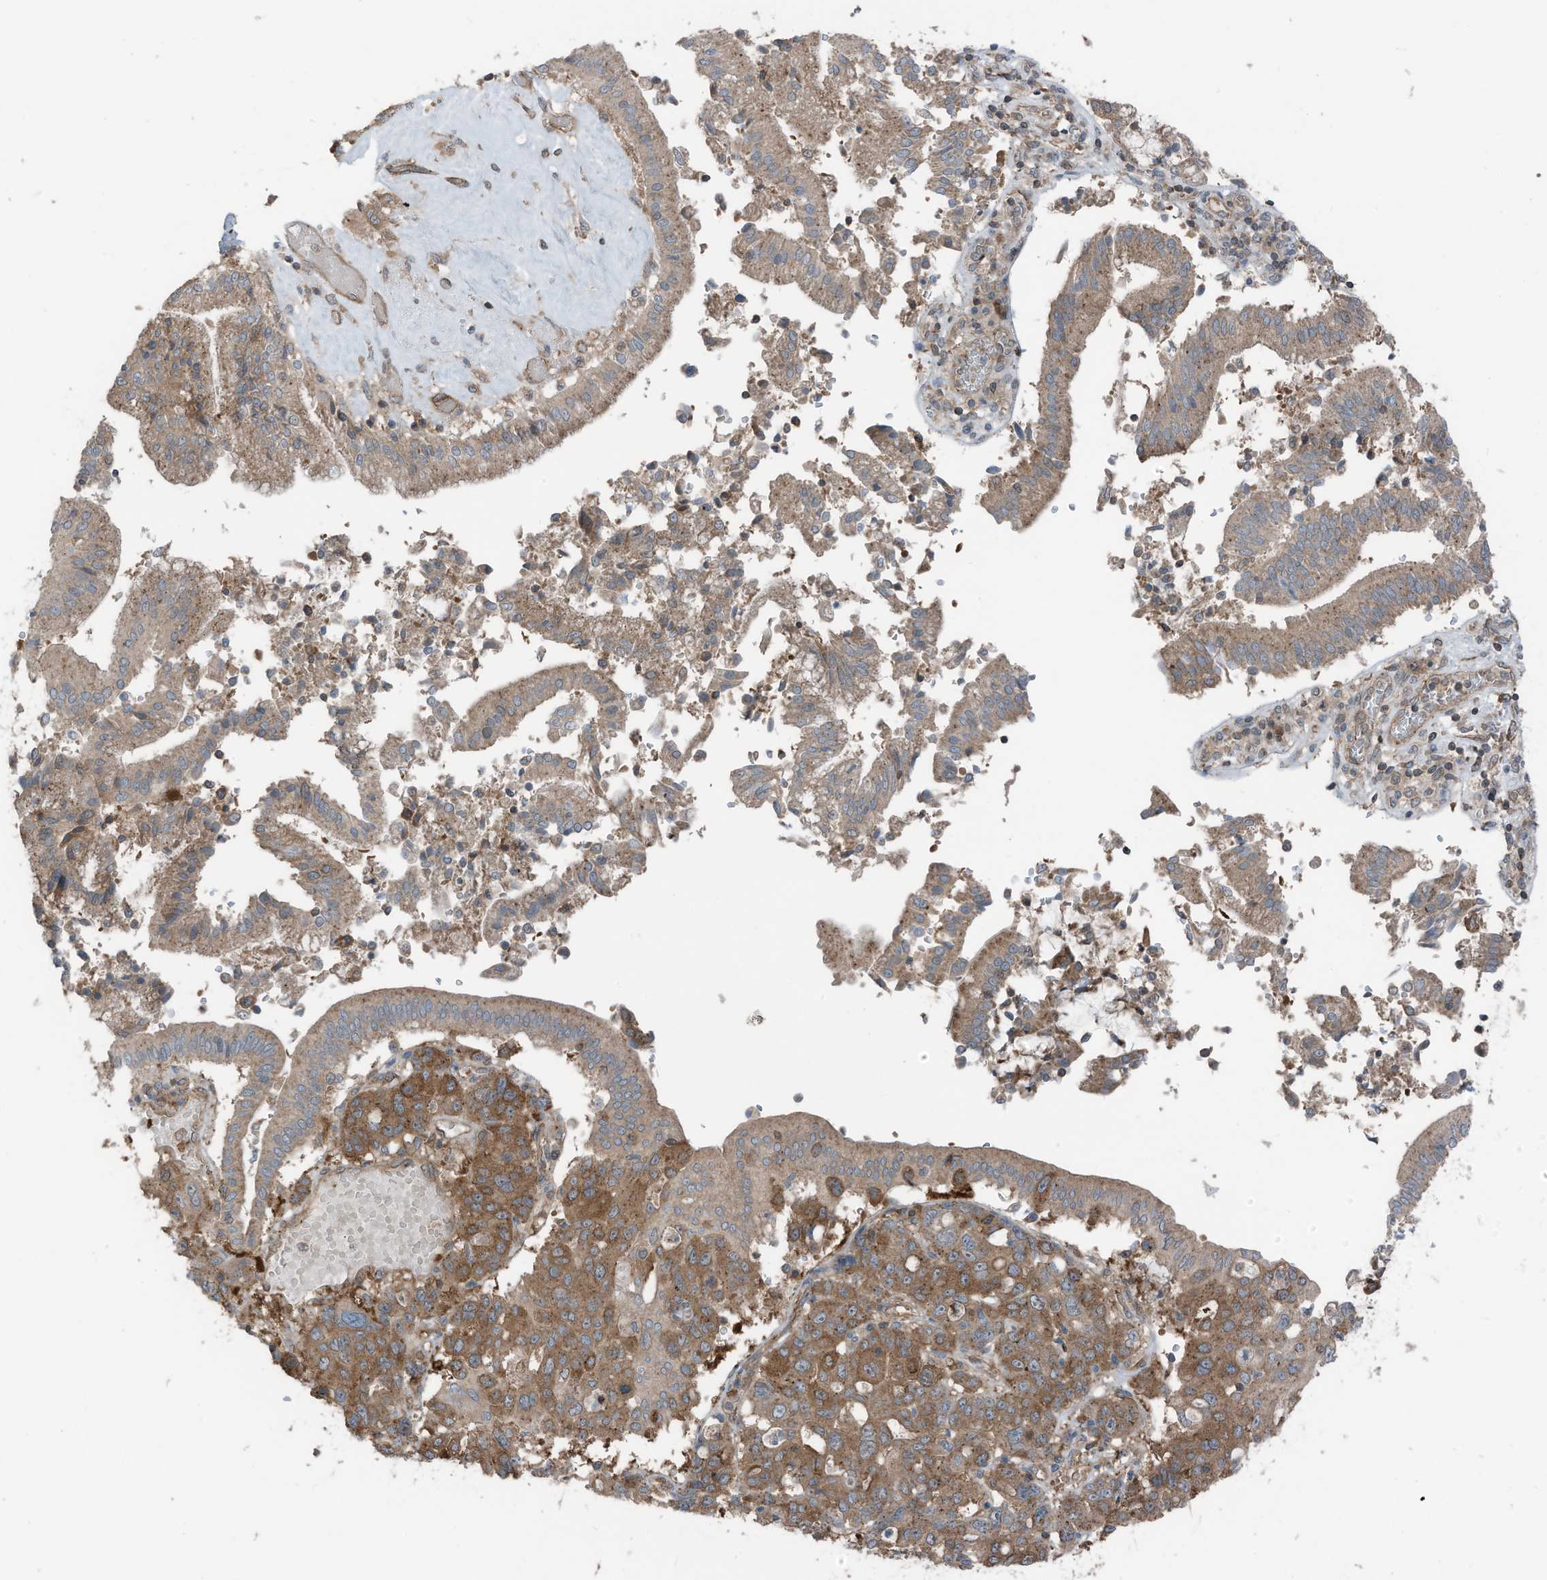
{"staining": {"intensity": "moderate", "quantity": ">75%", "location": "cytoplasmic/membranous"}, "tissue": "pancreatic cancer", "cell_type": "Tumor cells", "image_type": "cancer", "snomed": [{"axis": "morphology", "description": "Adenocarcinoma, NOS"}, {"axis": "topography", "description": "Pancreas"}], "caption": "IHC staining of pancreatic cancer, which reveals medium levels of moderate cytoplasmic/membranous positivity in approximately >75% of tumor cells indicating moderate cytoplasmic/membranous protein staining. The staining was performed using DAB (brown) for protein detection and nuclei were counterstained in hematoxylin (blue).", "gene": "TXNDC9", "patient": {"sex": "male", "age": 46}}